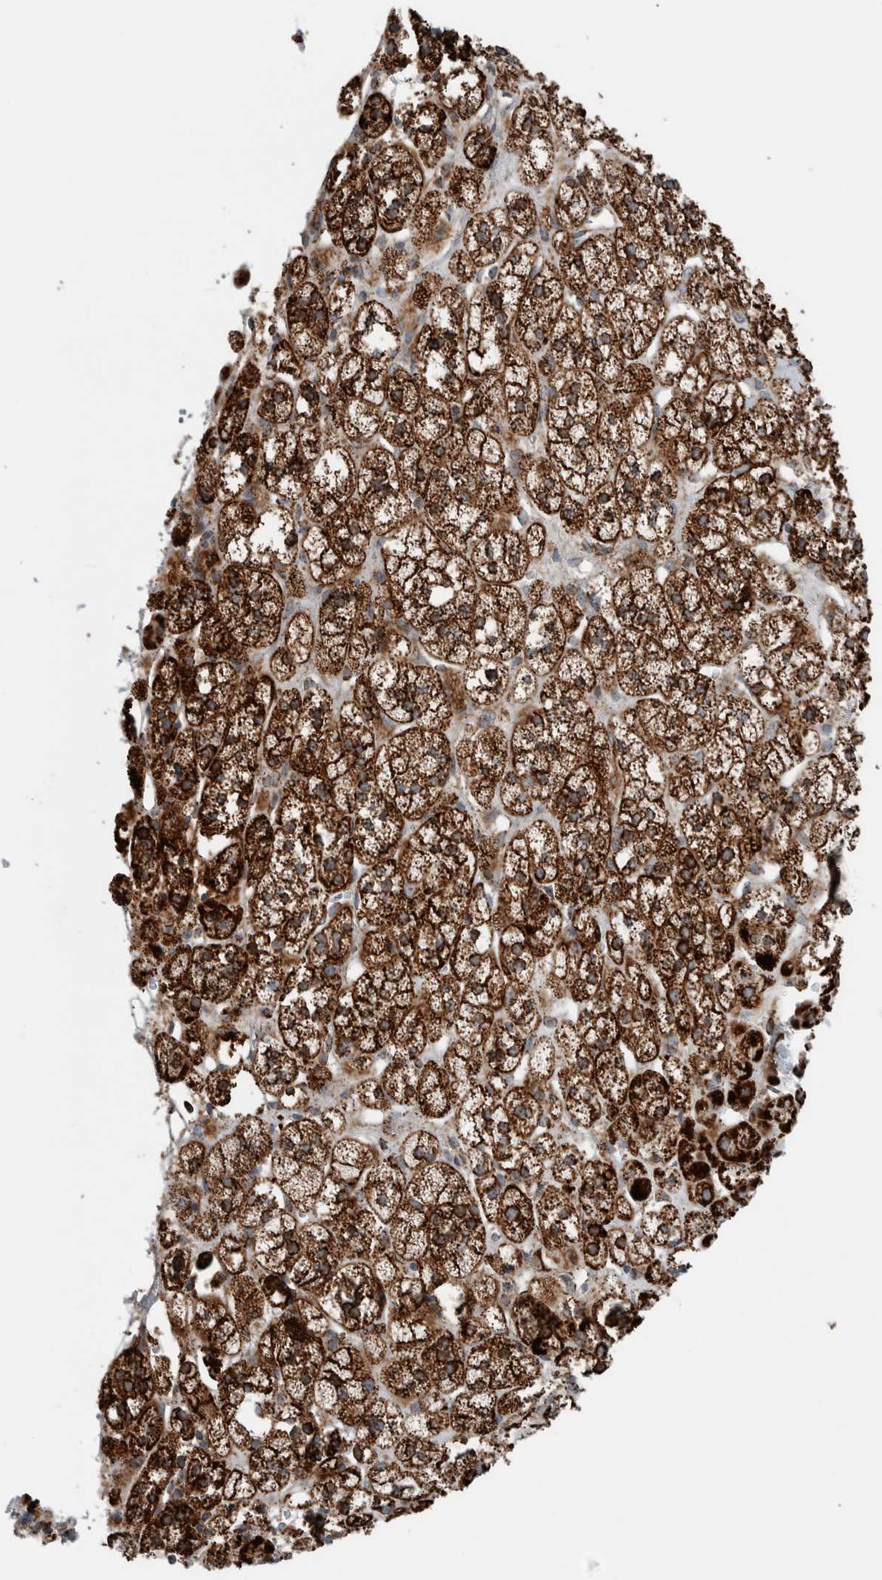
{"staining": {"intensity": "strong", "quantity": ">75%", "location": "cytoplasmic/membranous"}, "tissue": "adrenal gland", "cell_type": "Glandular cells", "image_type": "normal", "snomed": [{"axis": "morphology", "description": "Normal tissue, NOS"}, {"axis": "topography", "description": "Adrenal gland"}], "caption": "Strong cytoplasmic/membranous positivity is present in approximately >75% of glandular cells in normal adrenal gland.", "gene": "CNTROB", "patient": {"sex": "male", "age": 56}}